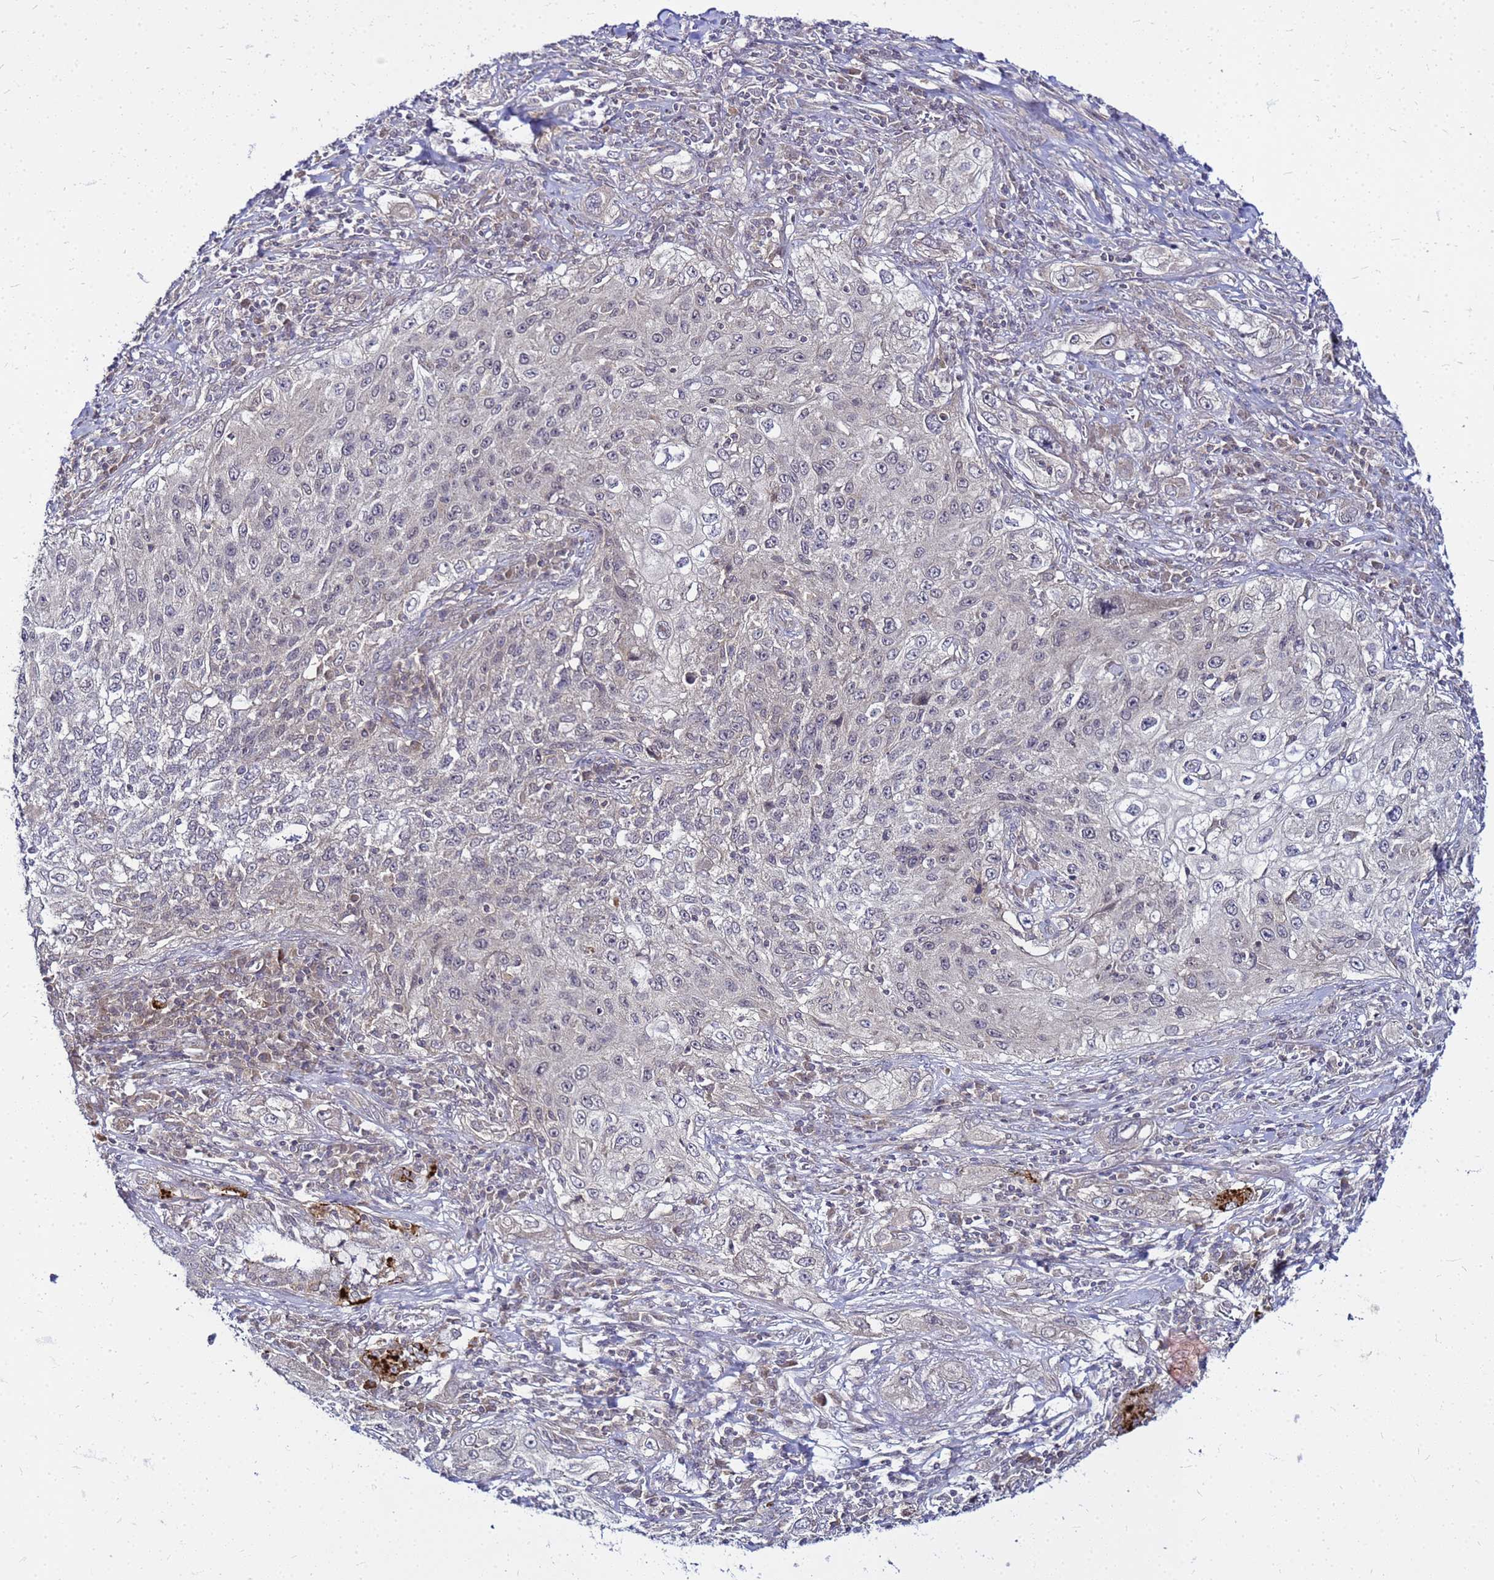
{"staining": {"intensity": "negative", "quantity": "none", "location": "none"}, "tissue": "lung cancer", "cell_type": "Tumor cells", "image_type": "cancer", "snomed": [{"axis": "morphology", "description": "Squamous cell carcinoma, NOS"}, {"axis": "topography", "description": "Lung"}], "caption": "Human lung cancer (squamous cell carcinoma) stained for a protein using immunohistochemistry (IHC) demonstrates no staining in tumor cells.", "gene": "SAT1", "patient": {"sex": "female", "age": 69}}